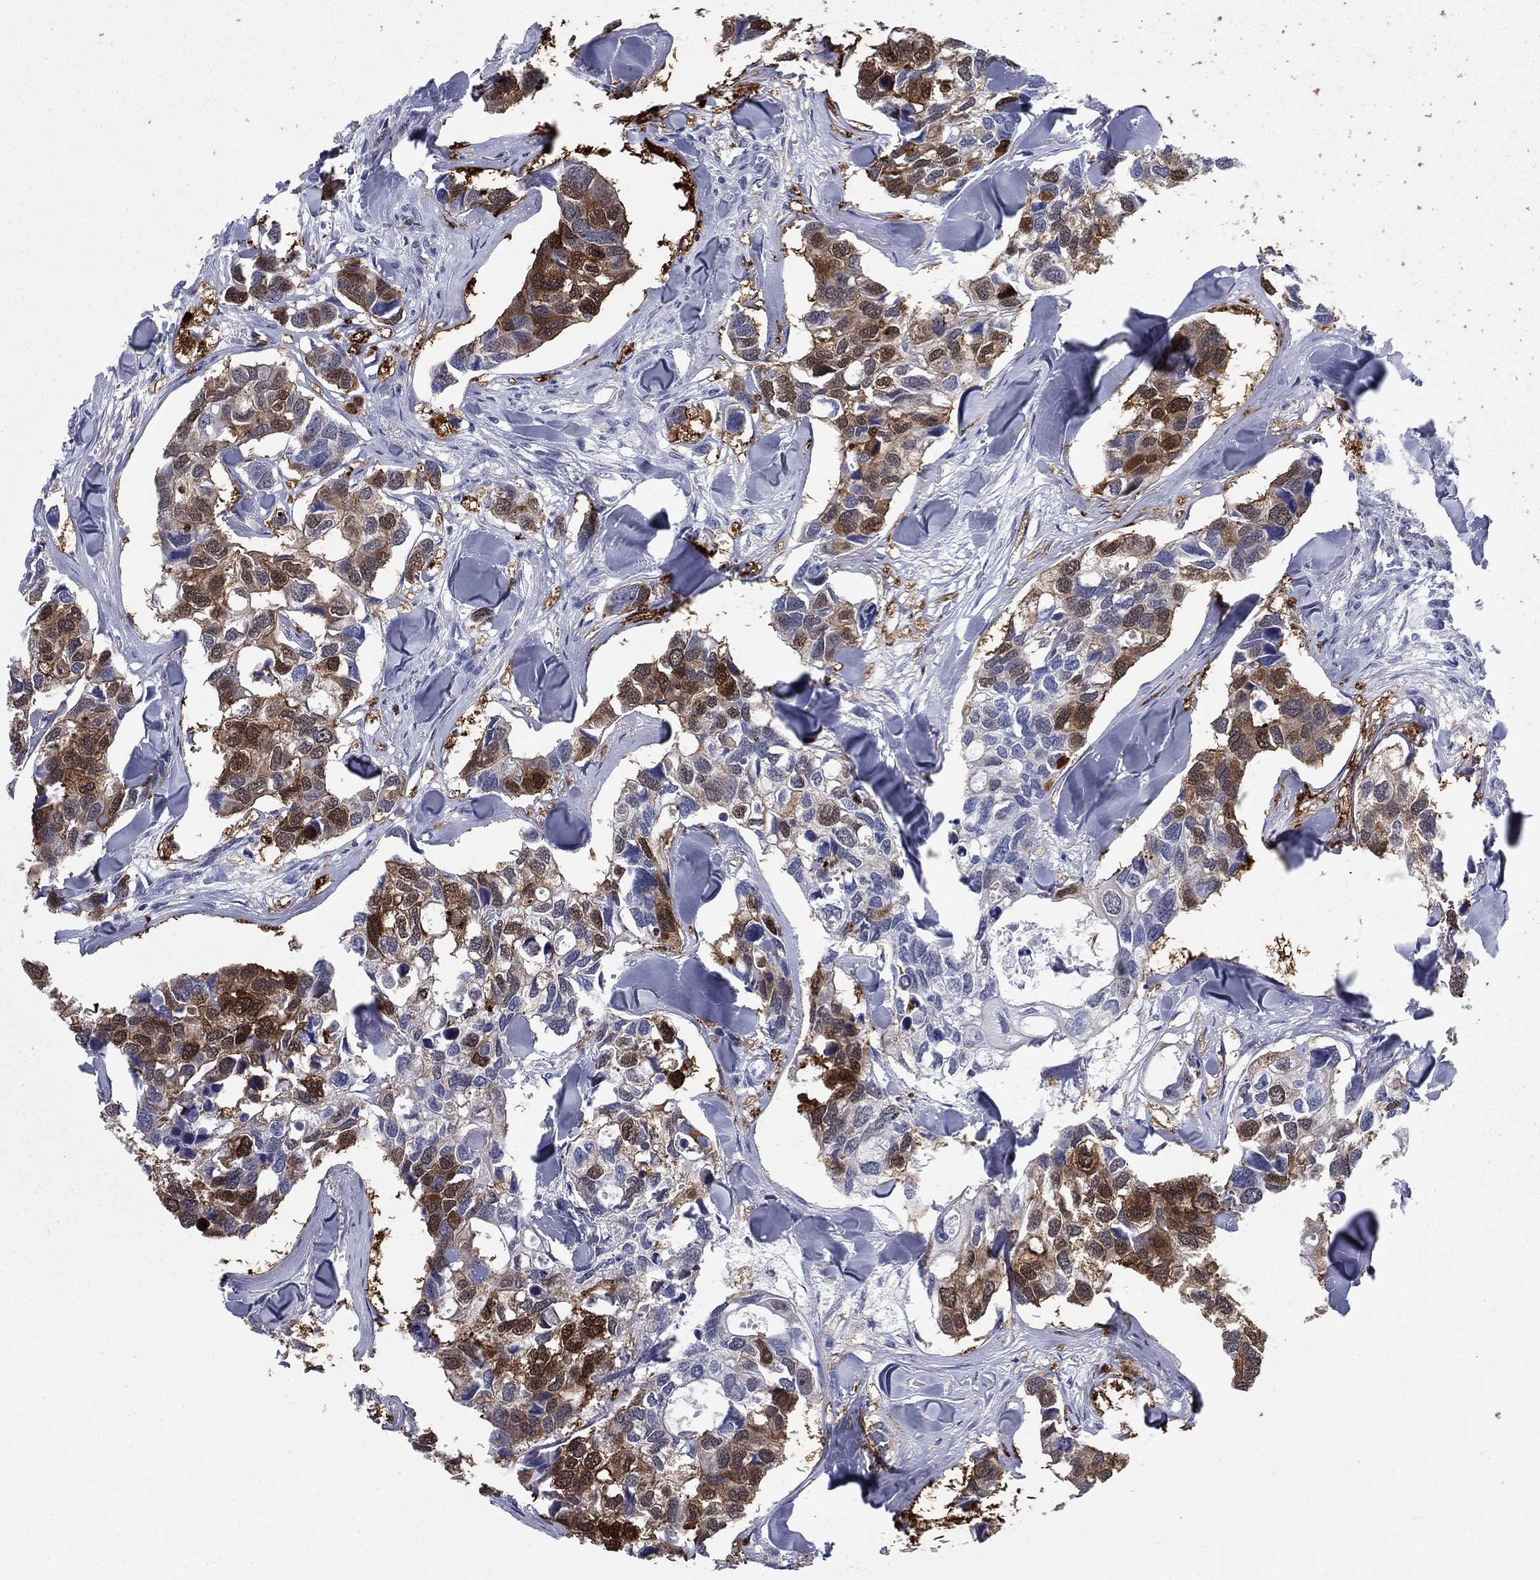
{"staining": {"intensity": "strong", "quantity": "25%-75%", "location": "cytoplasmic/membranous"}, "tissue": "breast cancer", "cell_type": "Tumor cells", "image_type": "cancer", "snomed": [{"axis": "morphology", "description": "Duct carcinoma"}, {"axis": "topography", "description": "Breast"}], "caption": "A high amount of strong cytoplasmic/membranous positivity is present in about 25%-75% of tumor cells in breast invasive ductal carcinoma tissue.", "gene": "STMN1", "patient": {"sex": "female", "age": 83}}